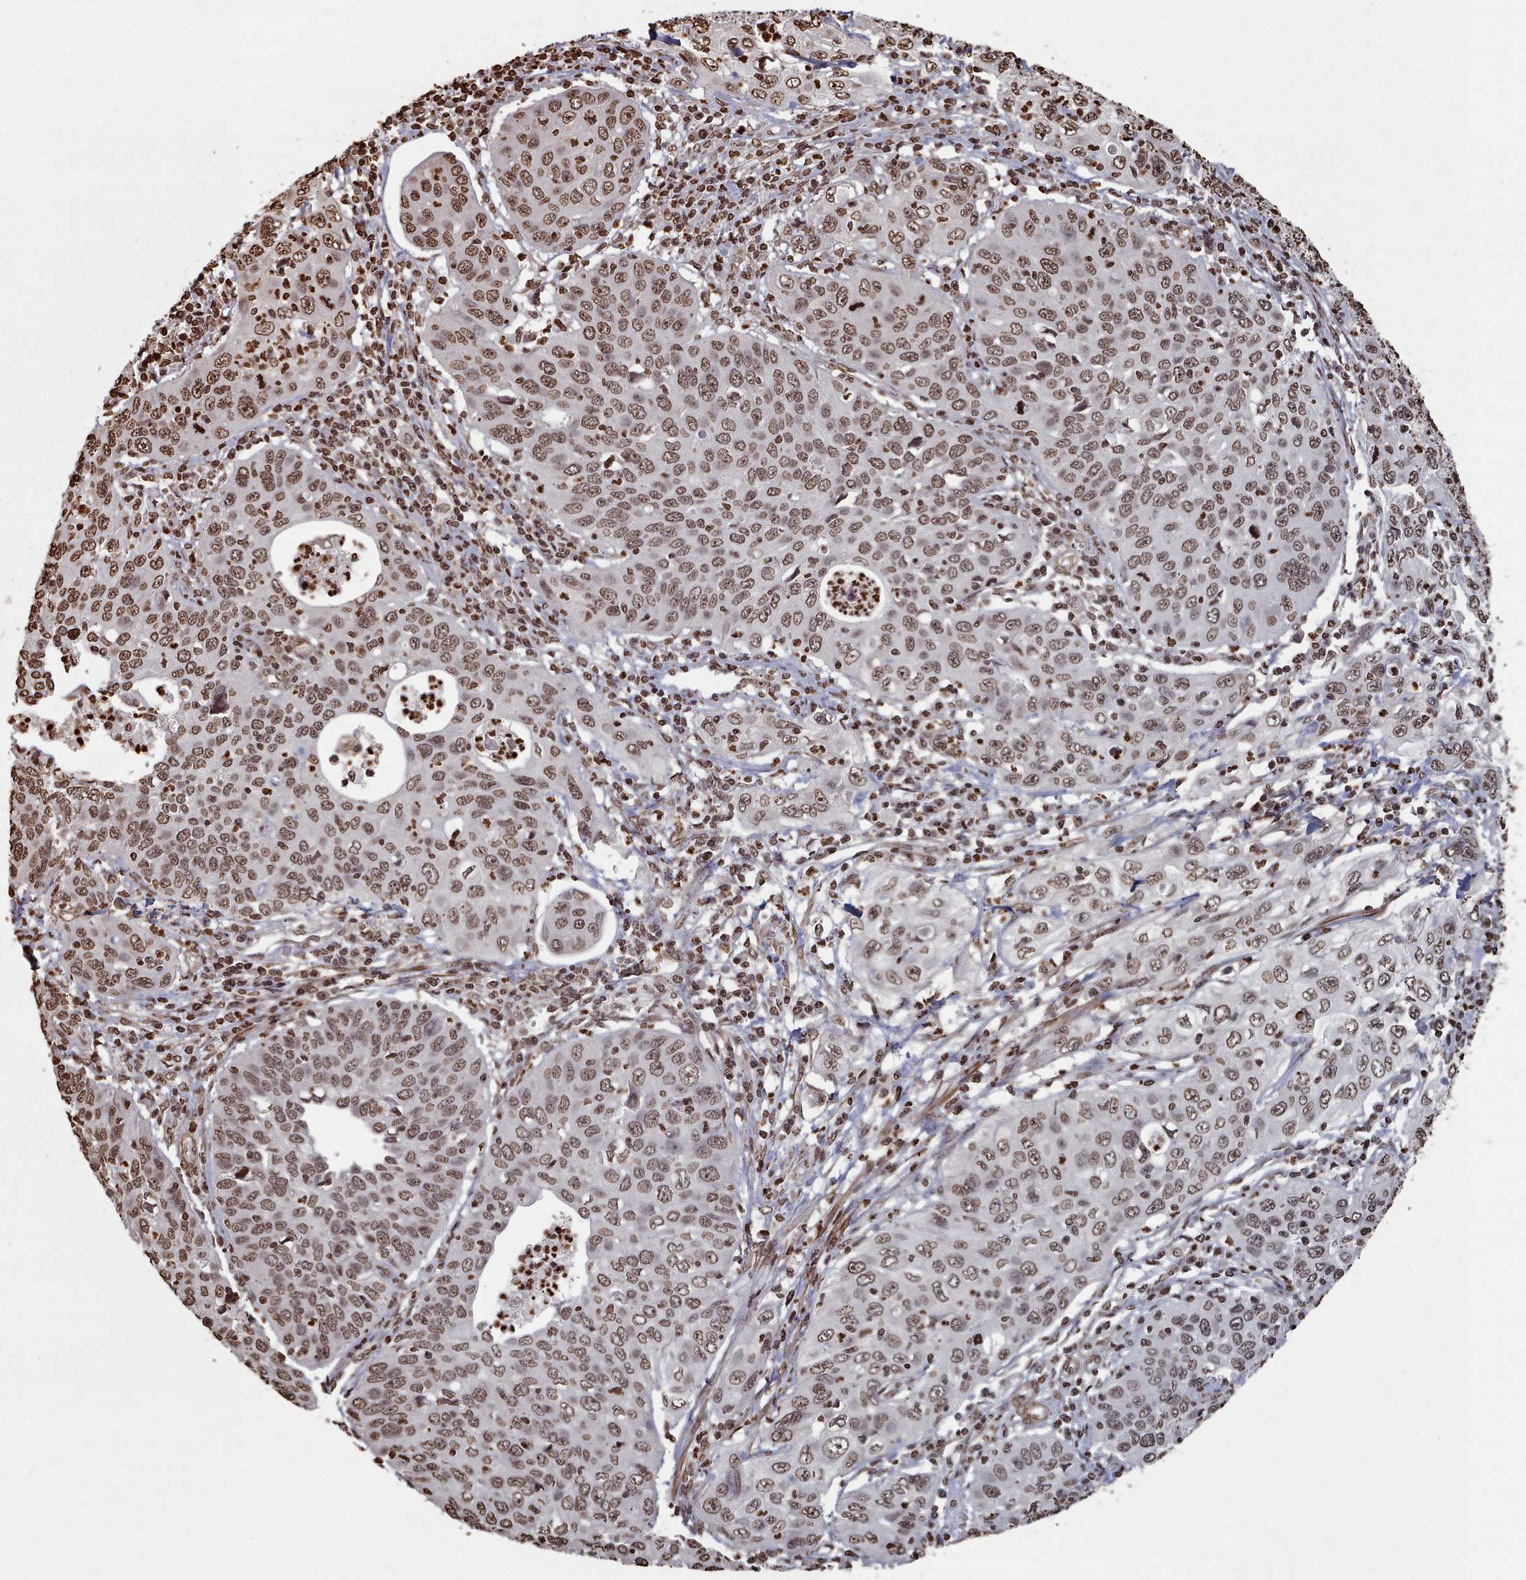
{"staining": {"intensity": "moderate", "quantity": ">75%", "location": "nuclear"}, "tissue": "cervical cancer", "cell_type": "Tumor cells", "image_type": "cancer", "snomed": [{"axis": "morphology", "description": "Squamous cell carcinoma, NOS"}, {"axis": "topography", "description": "Cervix"}], "caption": "A photomicrograph of cervical cancer stained for a protein exhibits moderate nuclear brown staining in tumor cells.", "gene": "PLEKHG5", "patient": {"sex": "female", "age": 36}}